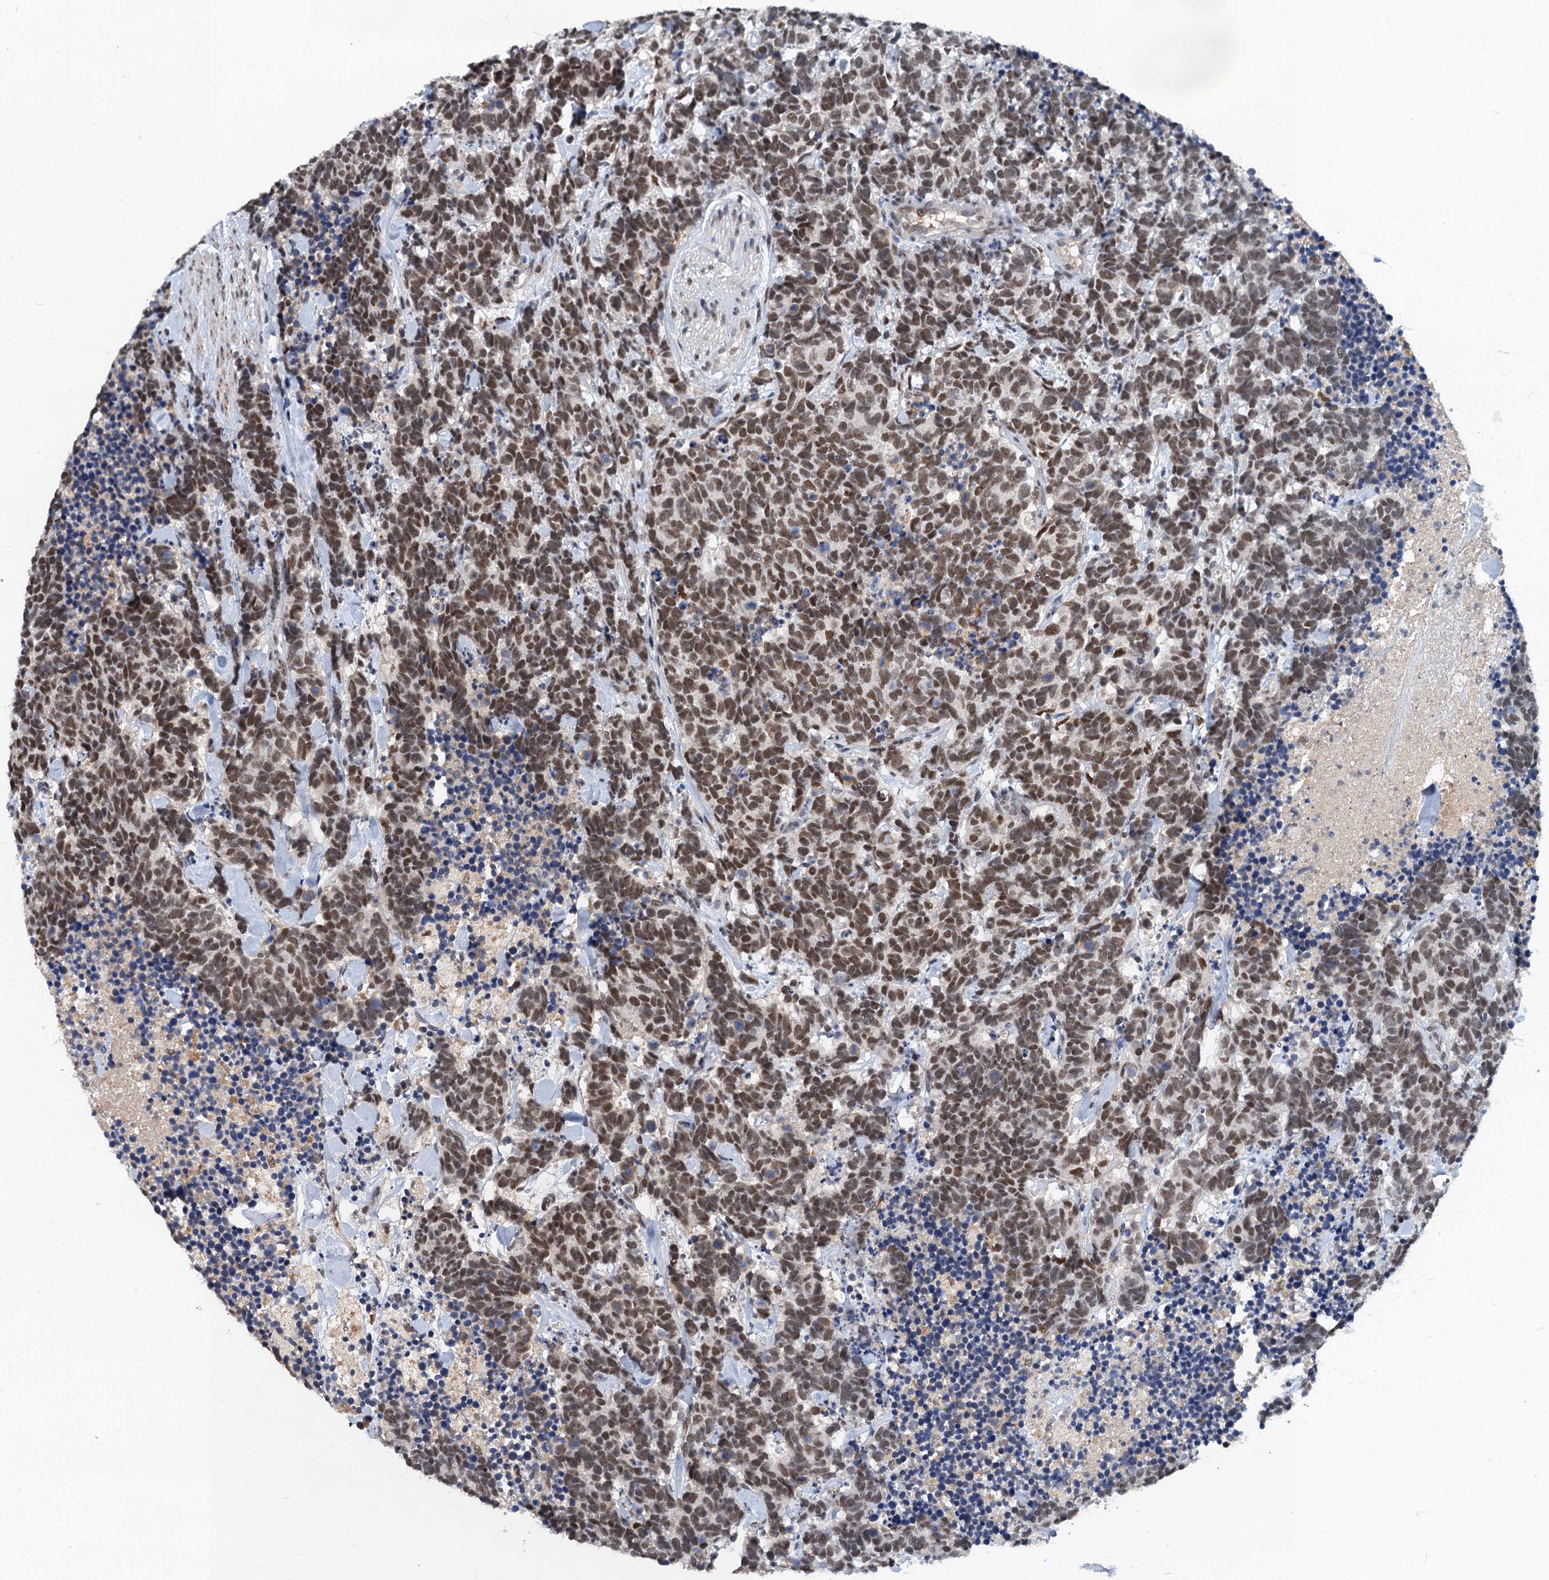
{"staining": {"intensity": "moderate", "quantity": ">75%", "location": "nuclear"}, "tissue": "carcinoid", "cell_type": "Tumor cells", "image_type": "cancer", "snomed": [{"axis": "morphology", "description": "Carcinoma, NOS"}, {"axis": "morphology", "description": "Carcinoid, malignant, NOS"}, {"axis": "topography", "description": "Prostate"}], "caption": "Carcinoid stained with IHC exhibits moderate nuclear staining in about >75% of tumor cells.", "gene": "CSTF3", "patient": {"sex": "male", "age": 57}}